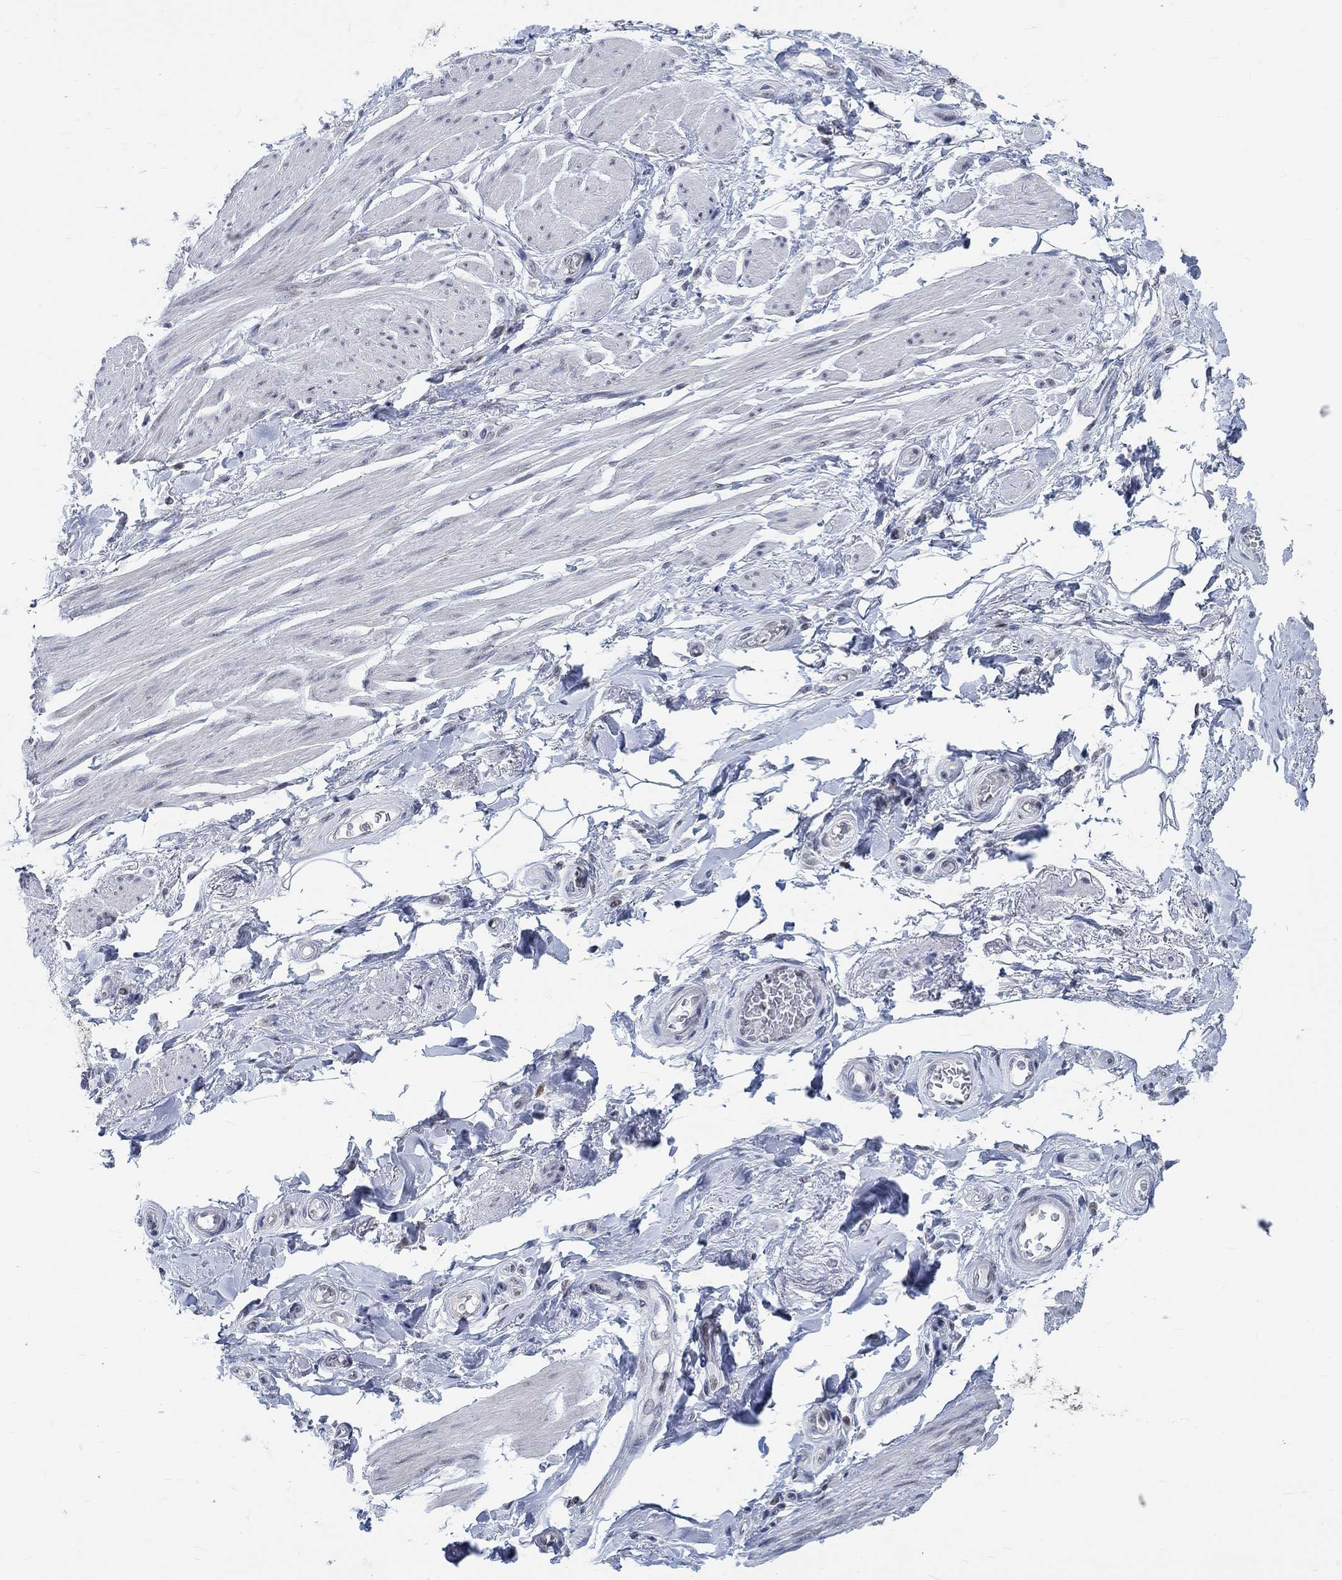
{"staining": {"intensity": "negative", "quantity": "none", "location": "none"}, "tissue": "soft tissue", "cell_type": "Fibroblasts", "image_type": "normal", "snomed": [{"axis": "morphology", "description": "Normal tissue, NOS"}, {"axis": "topography", "description": "Skeletal muscle"}, {"axis": "topography", "description": "Anal"}, {"axis": "topography", "description": "Peripheral nerve tissue"}], "caption": "This is a image of IHC staining of unremarkable soft tissue, which shows no staining in fibroblasts. (Brightfield microscopy of DAB immunohistochemistry (IHC) at high magnification).", "gene": "KCNH8", "patient": {"sex": "male", "age": 53}}